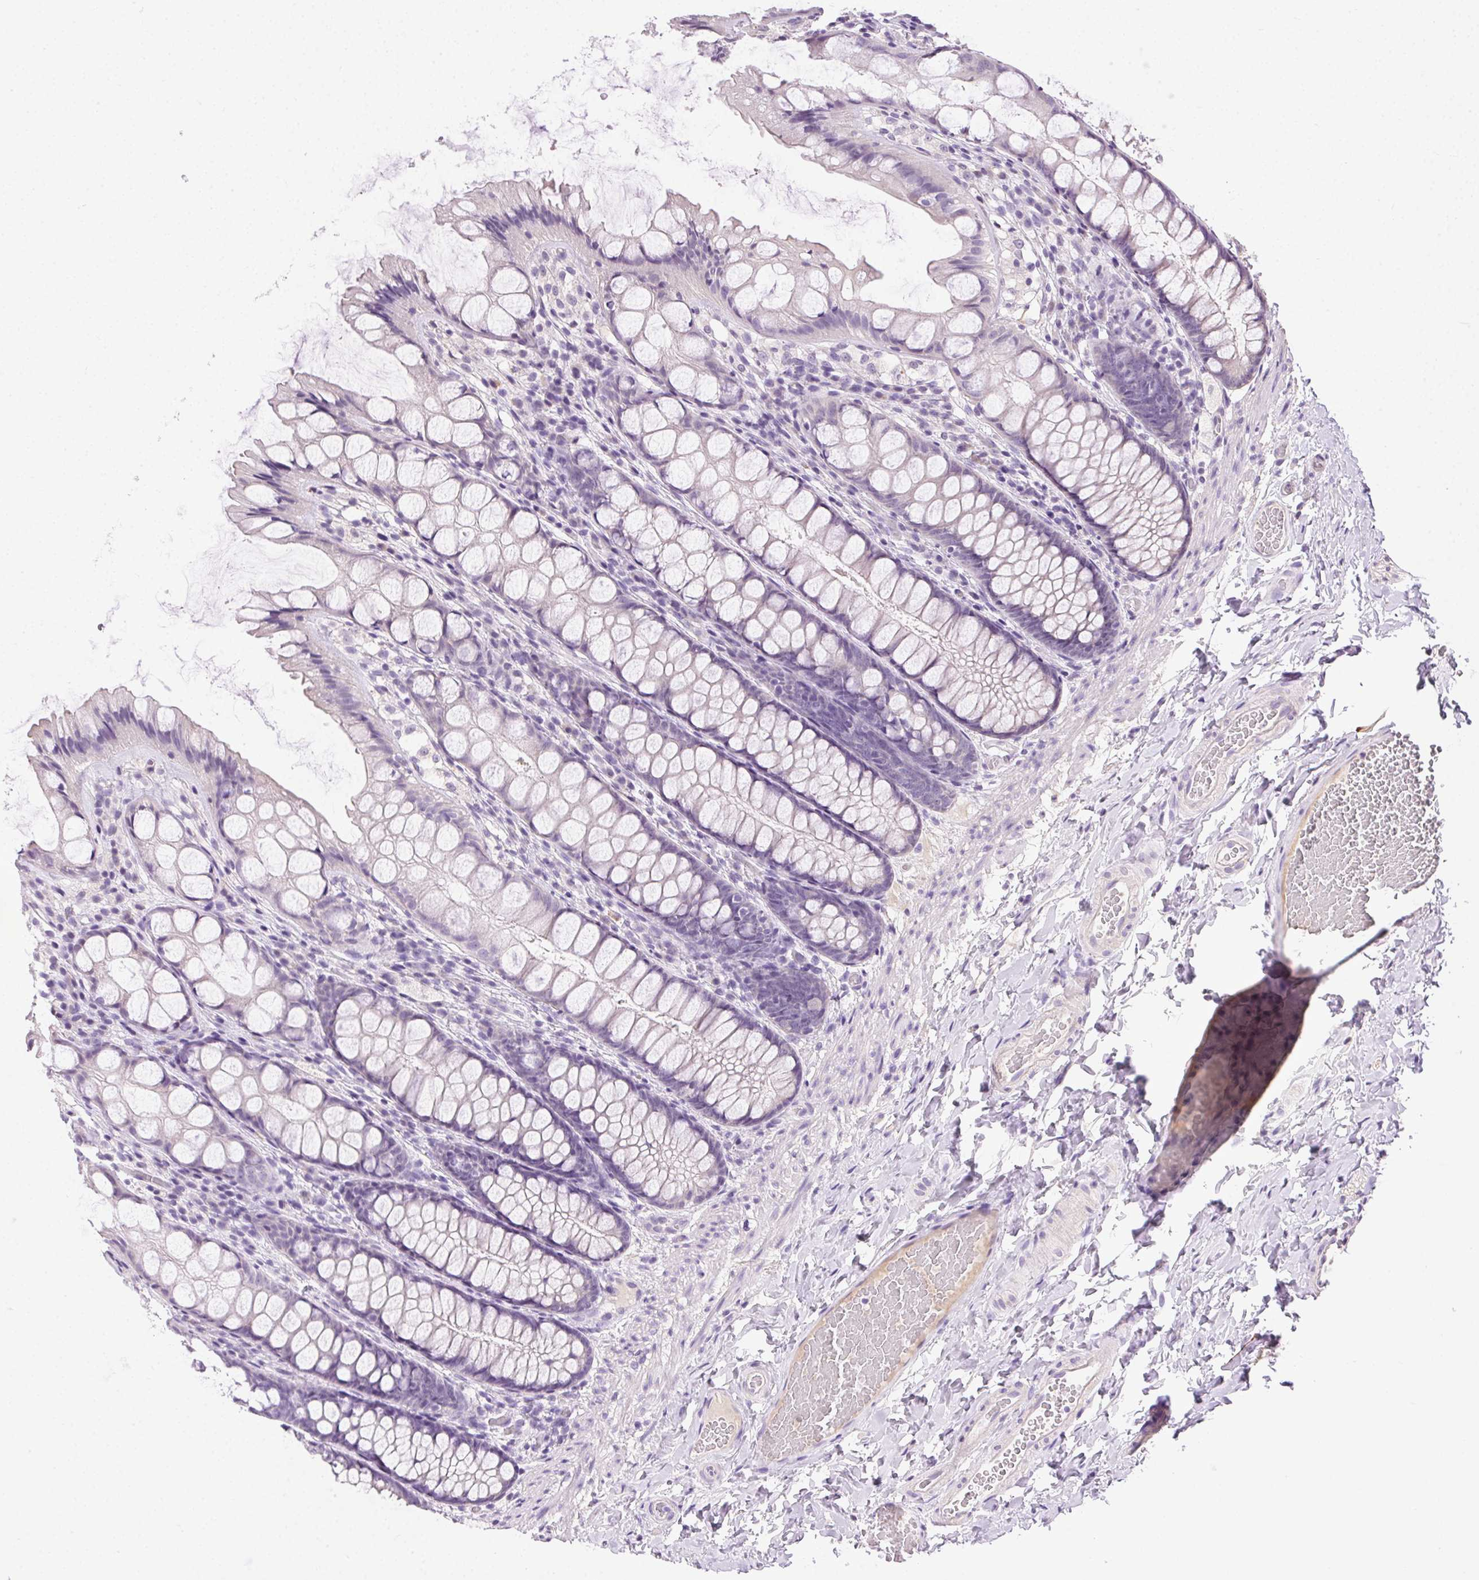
{"staining": {"intensity": "negative", "quantity": "none", "location": "none"}, "tissue": "colon", "cell_type": "Endothelial cells", "image_type": "normal", "snomed": [{"axis": "morphology", "description": "Normal tissue, NOS"}, {"axis": "topography", "description": "Colon"}], "caption": "Immunohistochemistry photomicrograph of benign human colon stained for a protein (brown), which reveals no expression in endothelial cells.", "gene": "SYCE2", "patient": {"sex": "male", "age": 47}}